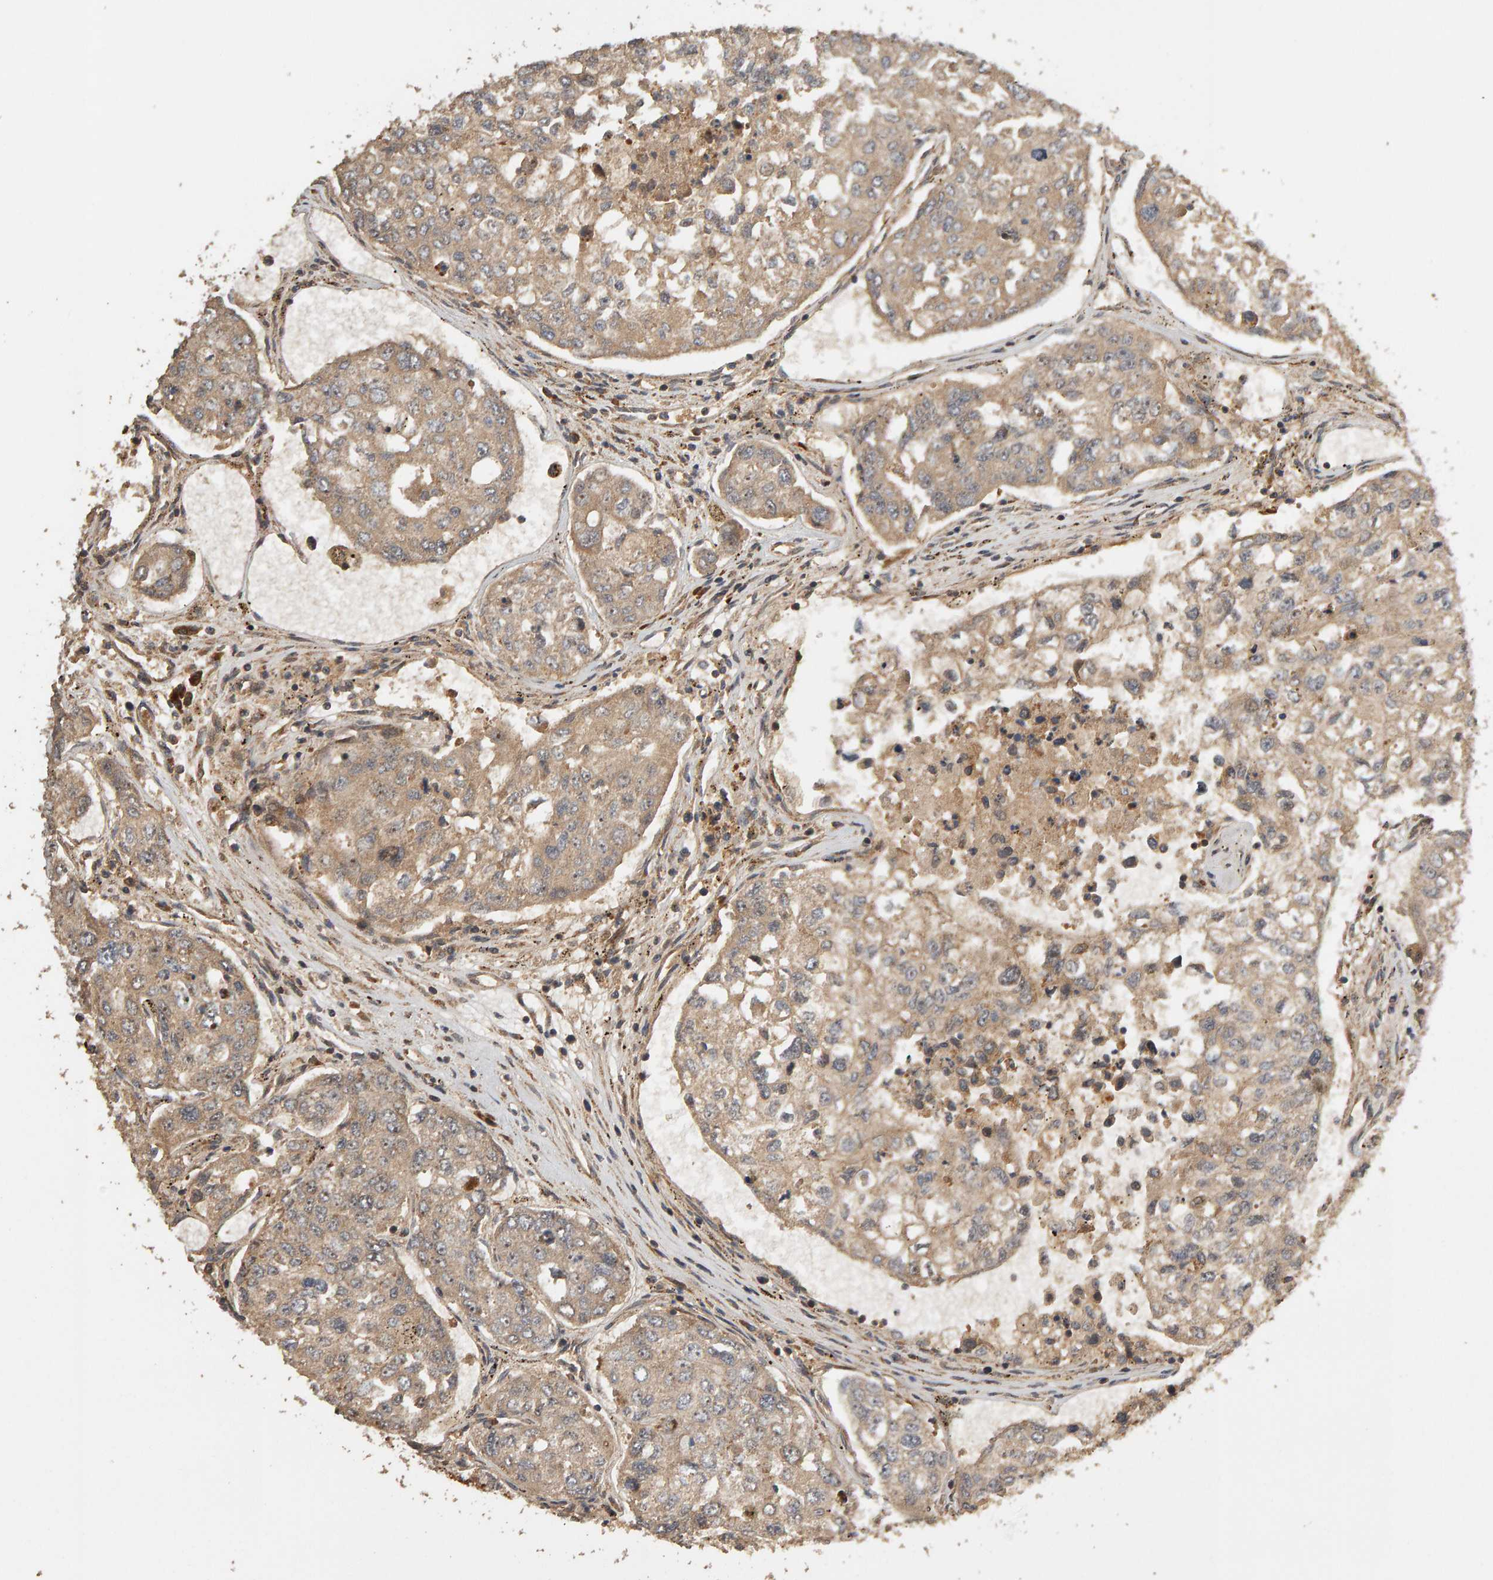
{"staining": {"intensity": "weak", "quantity": ">75%", "location": "cytoplasmic/membranous"}, "tissue": "urothelial cancer", "cell_type": "Tumor cells", "image_type": "cancer", "snomed": [{"axis": "morphology", "description": "Urothelial carcinoma, High grade"}, {"axis": "topography", "description": "Lymph node"}, {"axis": "topography", "description": "Urinary bladder"}], "caption": "Immunohistochemical staining of urothelial carcinoma (high-grade) shows low levels of weak cytoplasmic/membranous expression in approximately >75% of tumor cells. Ihc stains the protein of interest in brown and the nuclei are stained blue.", "gene": "ZFAND1", "patient": {"sex": "male", "age": 51}}